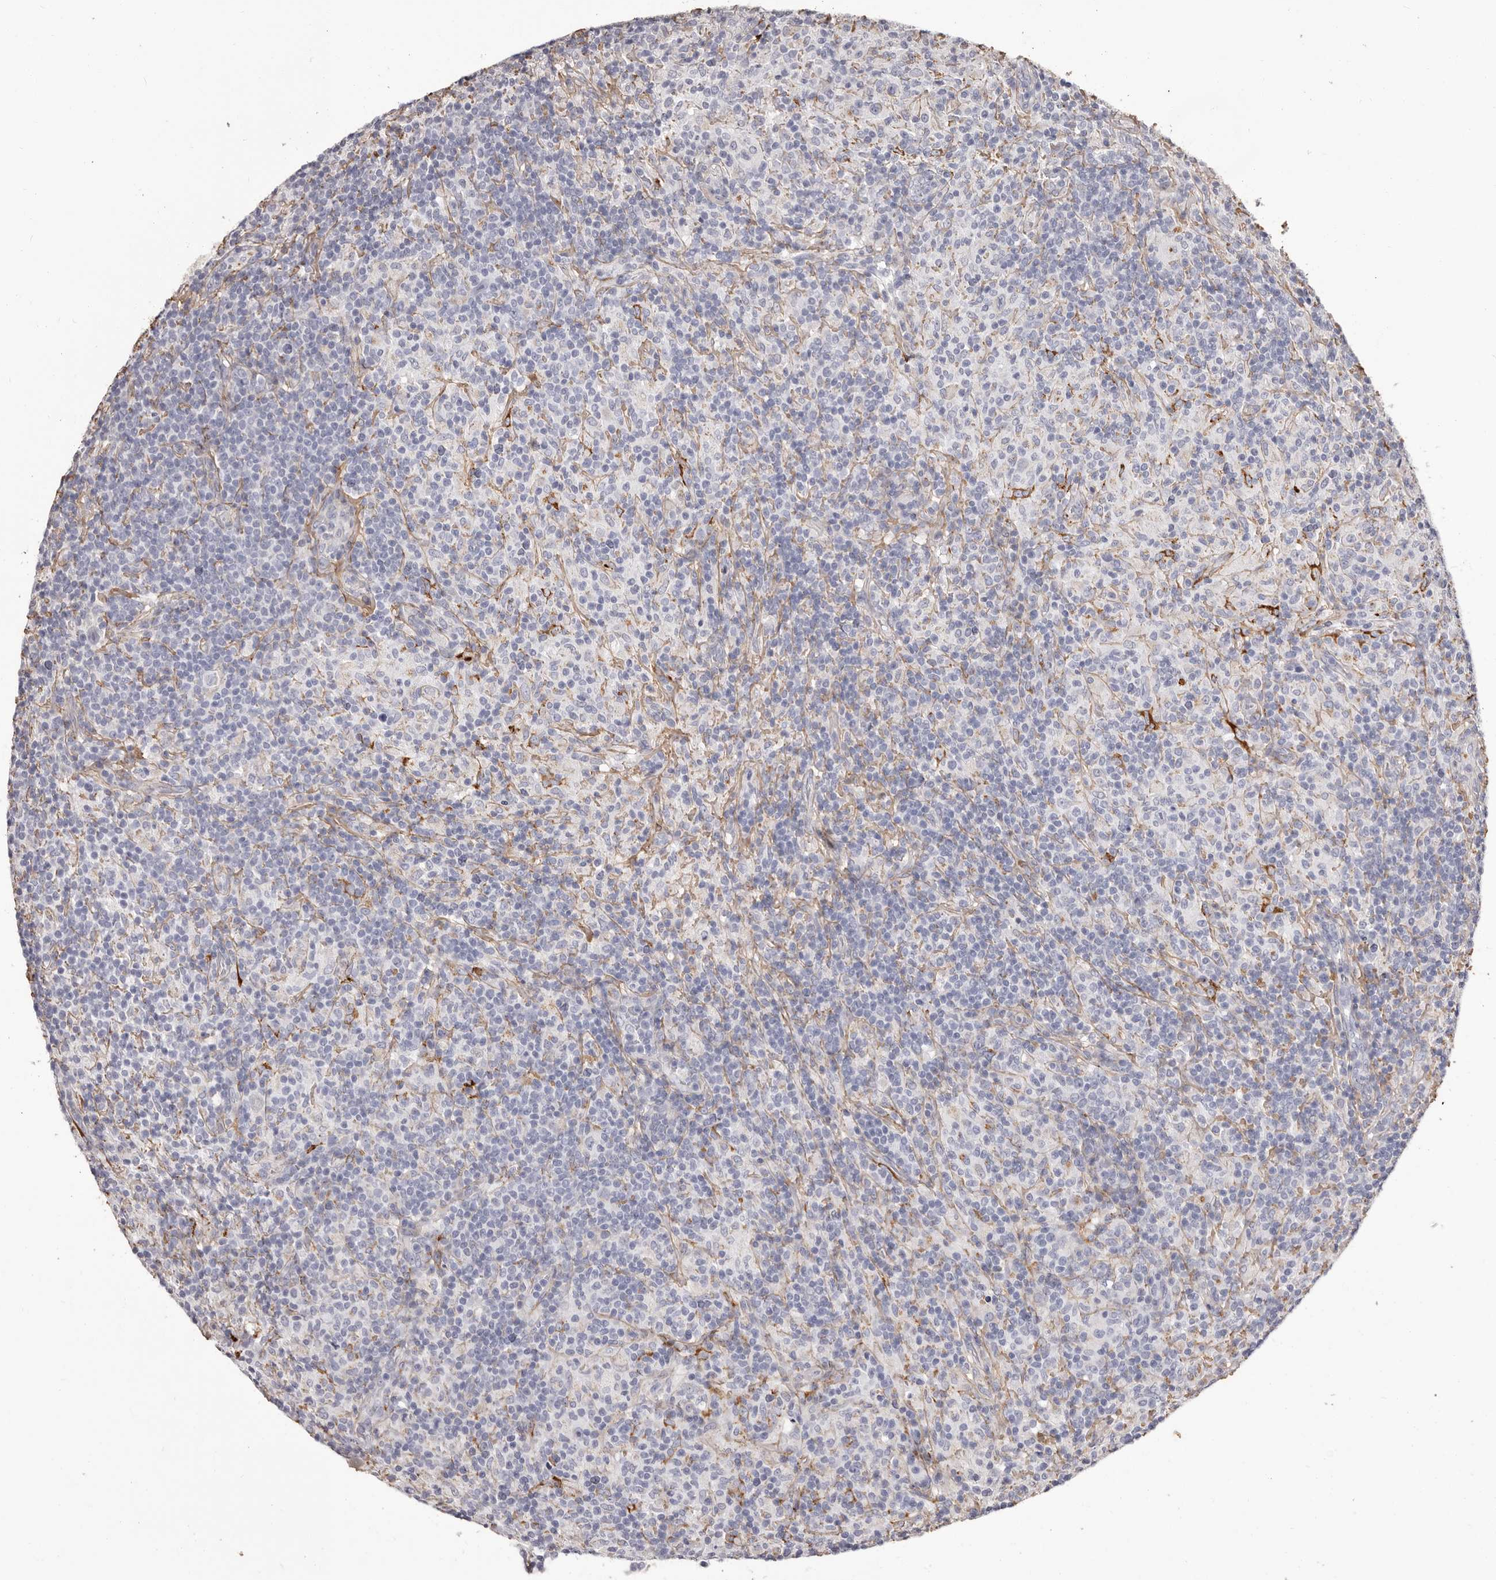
{"staining": {"intensity": "negative", "quantity": "none", "location": "none"}, "tissue": "lymphoma", "cell_type": "Tumor cells", "image_type": "cancer", "snomed": [{"axis": "morphology", "description": "Hodgkin's disease, NOS"}, {"axis": "topography", "description": "Lymph node"}], "caption": "Tumor cells are negative for brown protein staining in lymphoma.", "gene": "COL6A1", "patient": {"sex": "male", "age": 70}}